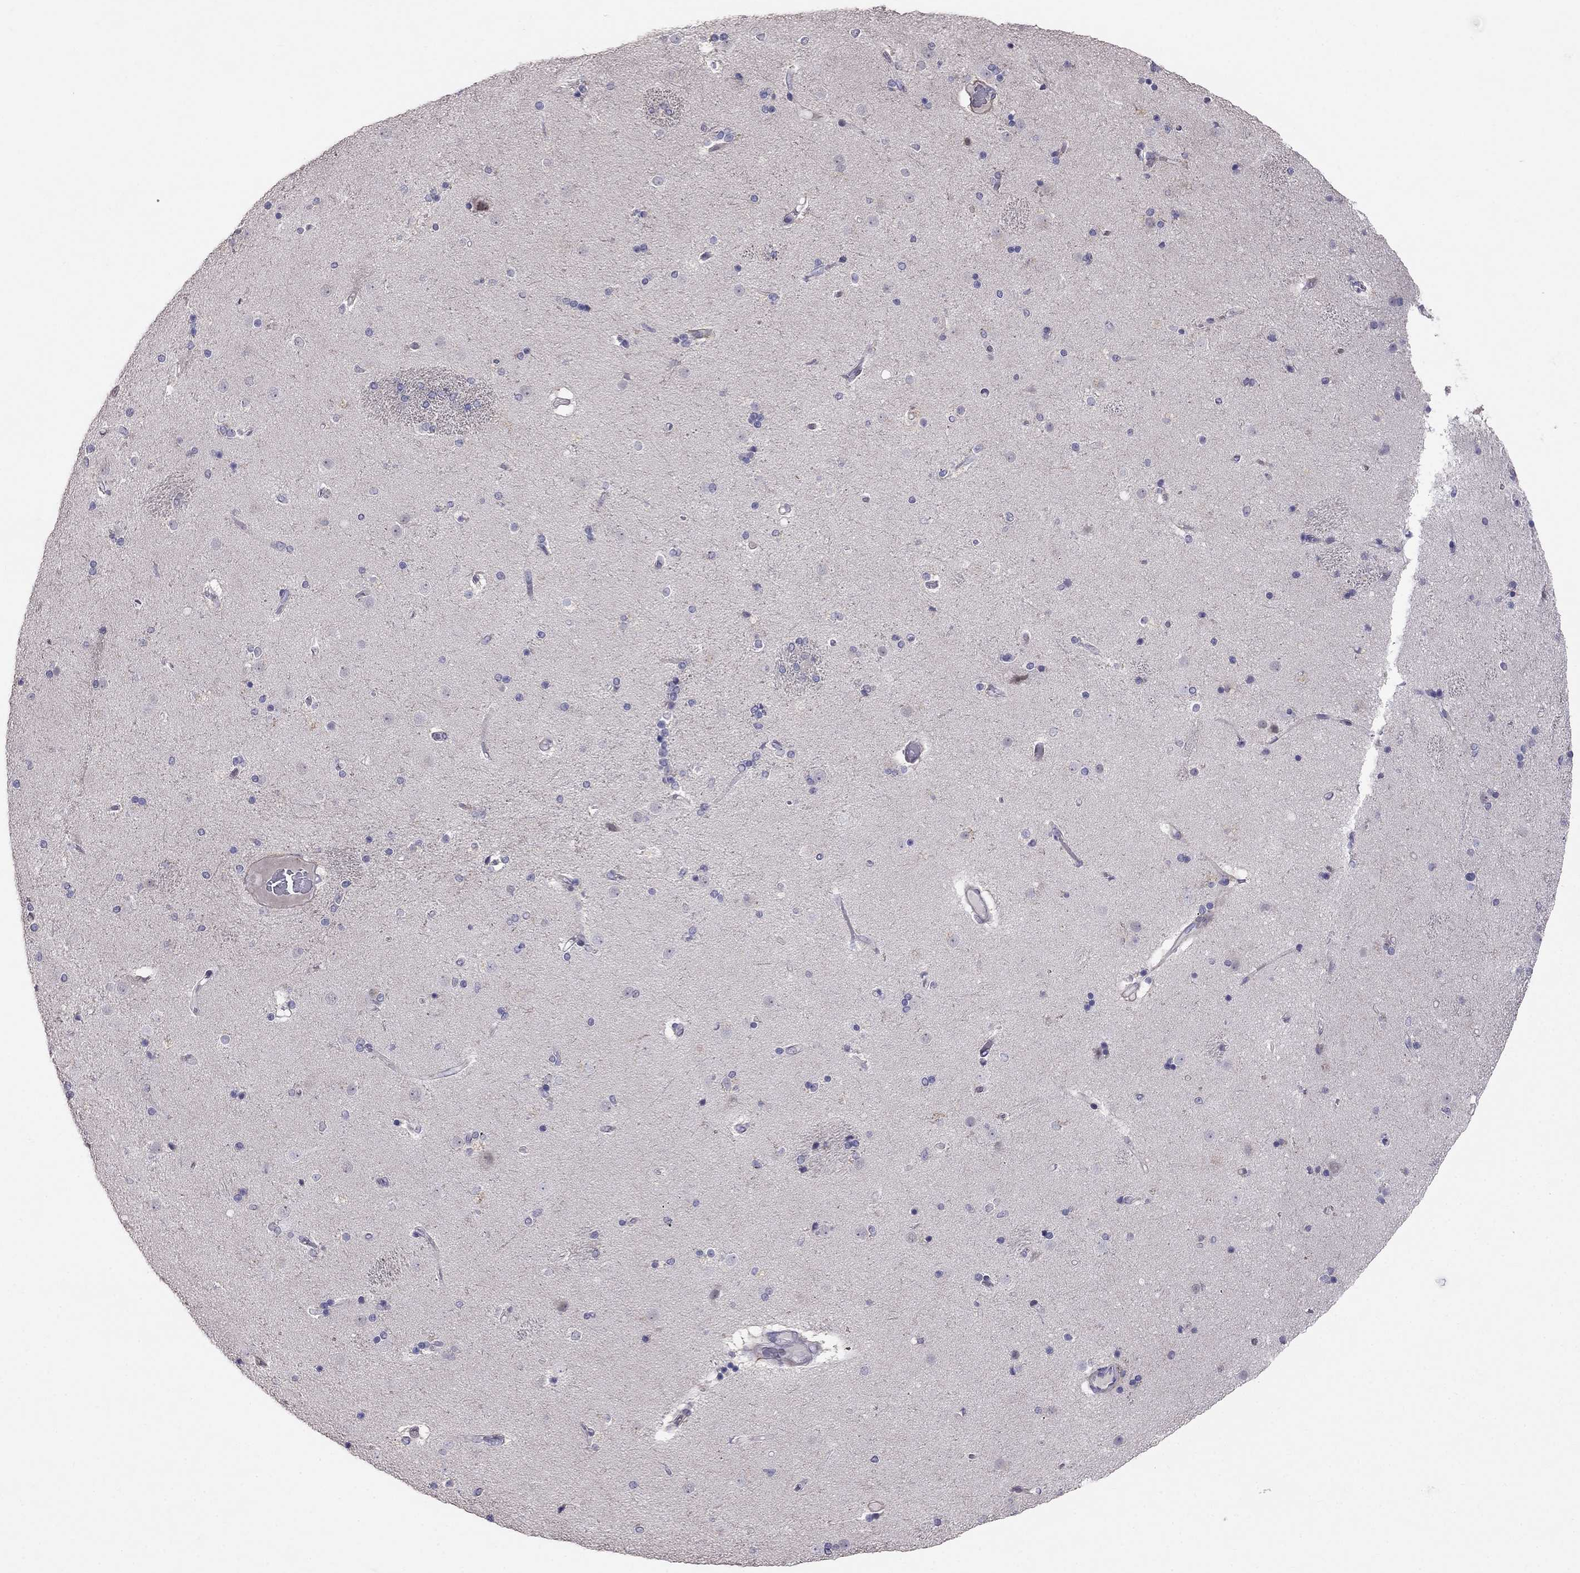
{"staining": {"intensity": "negative", "quantity": "none", "location": "none"}, "tissue": "caudate", "cell_type": "Glial cells", "image_type": "normal", "snomed": [{"axis": "morphology", "description": "Normal tissue, NOS"}, {"axis": "topography", "description": "Lateral ventricle wall"}], "caption": "A high-resolution micrograph shows immunohistochemistry (IHC) staining of benign caudate, which shows no significant positivity in glial cells. (Stains: DAB (3,3'-diaminobenzidine) IHC with hematoxylin counter stain, Microscopy: brightfield microscopy at high magnification).", "gene": "MAGEB4", "patient": {"sex": "female", "age": 71}}